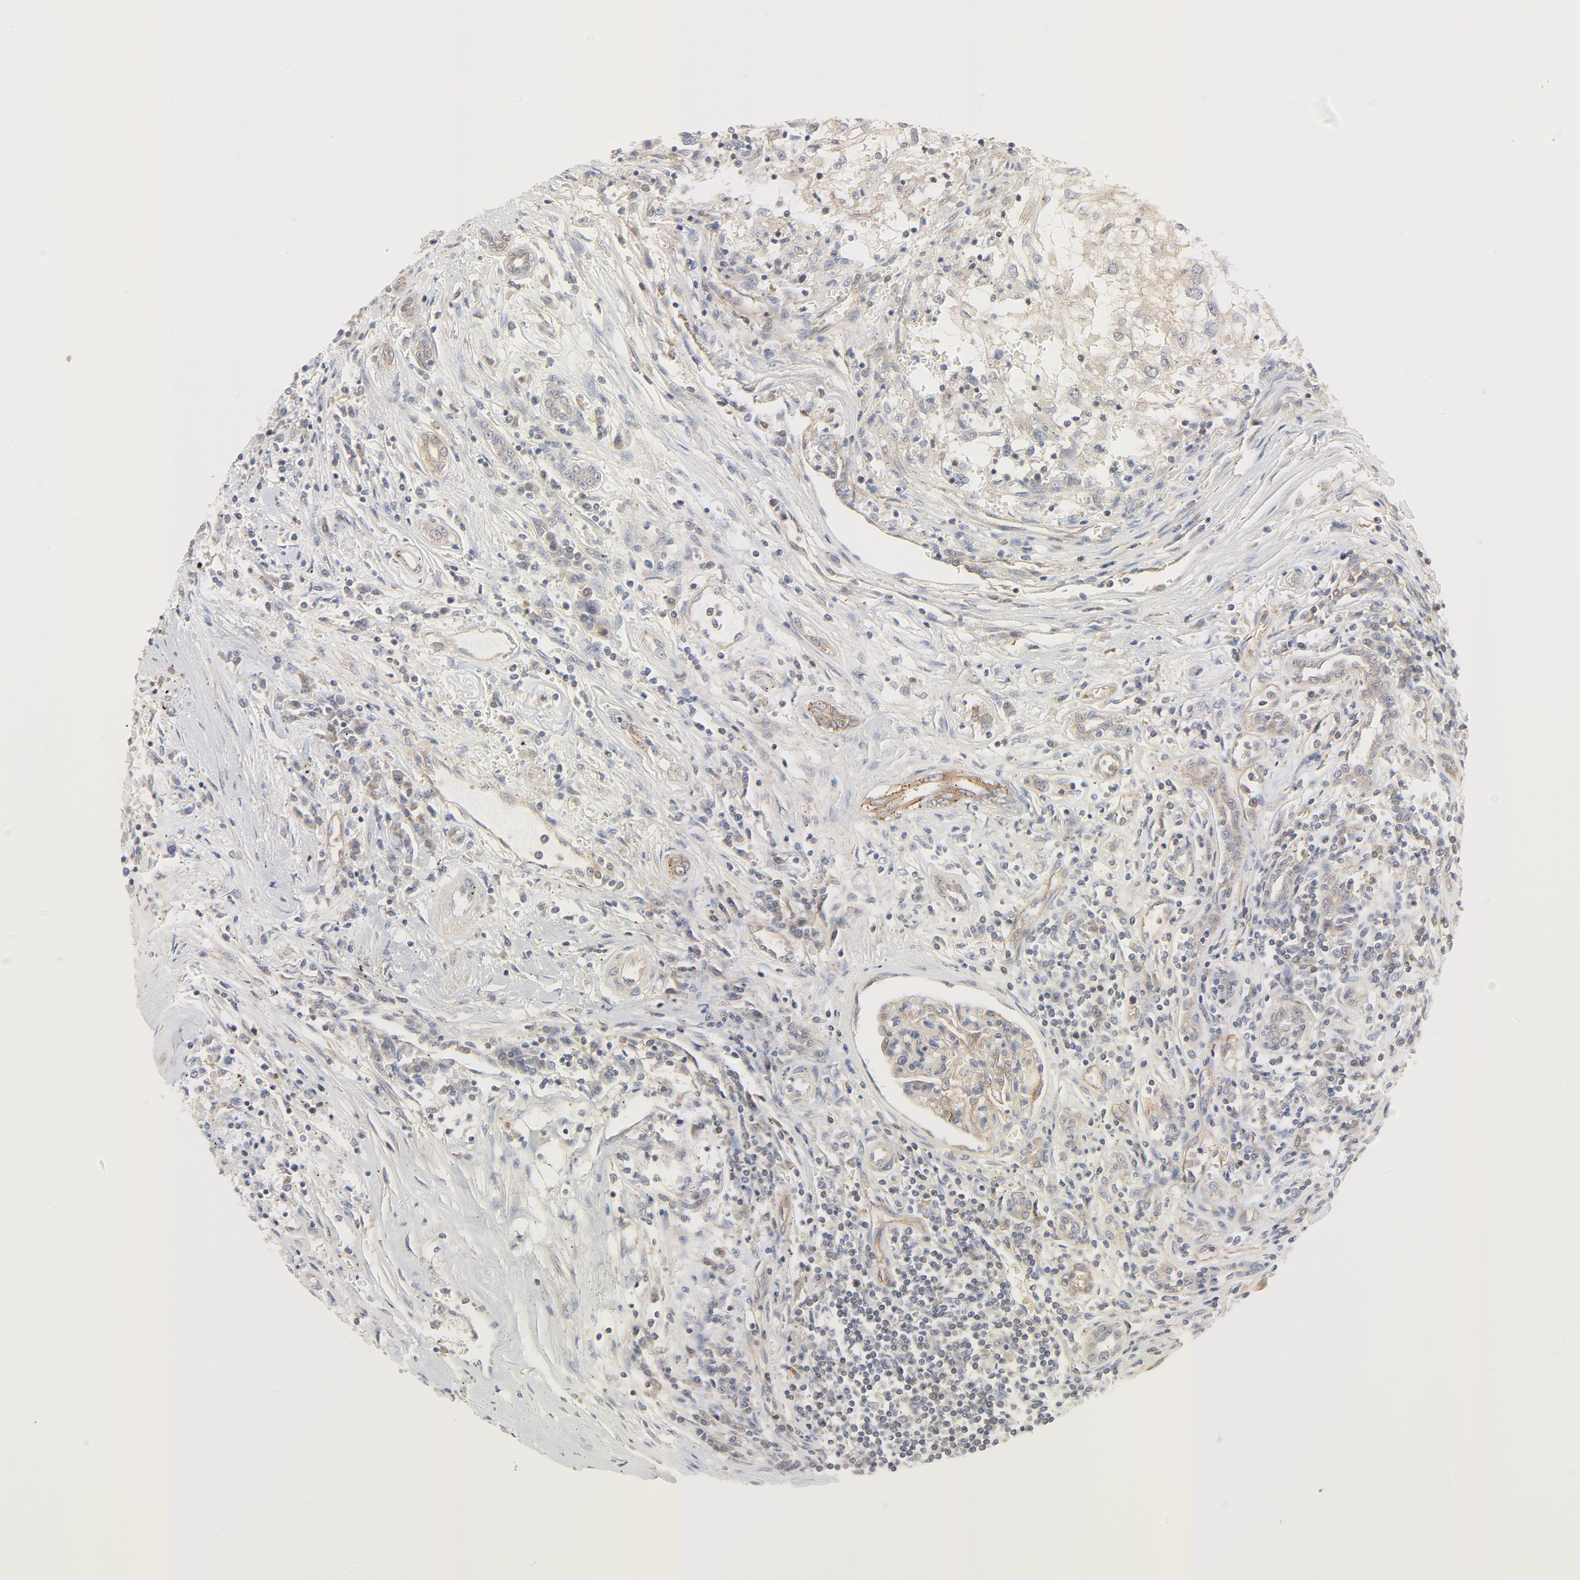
{"staining": {"intensity": "weak", "quantity": "25%-75%", "location": "cytoplasmic/membranous"}, "tissue": "renal cancer", "cell_type": "Tumor cells", "image_type": "cancer", "snomed": [{"axis": "morphology", "description": "Normal tissue, NOS"}, {"axis": "morphology", "description": "Adenocarcinoma, NOS"}, {"axis": "topography", "description": "Kidney"}], "caption": "IHC image of neoplastic tissue: human adenocarcinoma (renal) stained using immunohistochemistry displays low levels of weak protein expression localized specifically in the cytoplasmic/membranous of tumor cells, appearing as a cytoplasmic/membranous brown color.", "gene": "MAP2K7", "patient": {"sex": "male", "age": 71}}